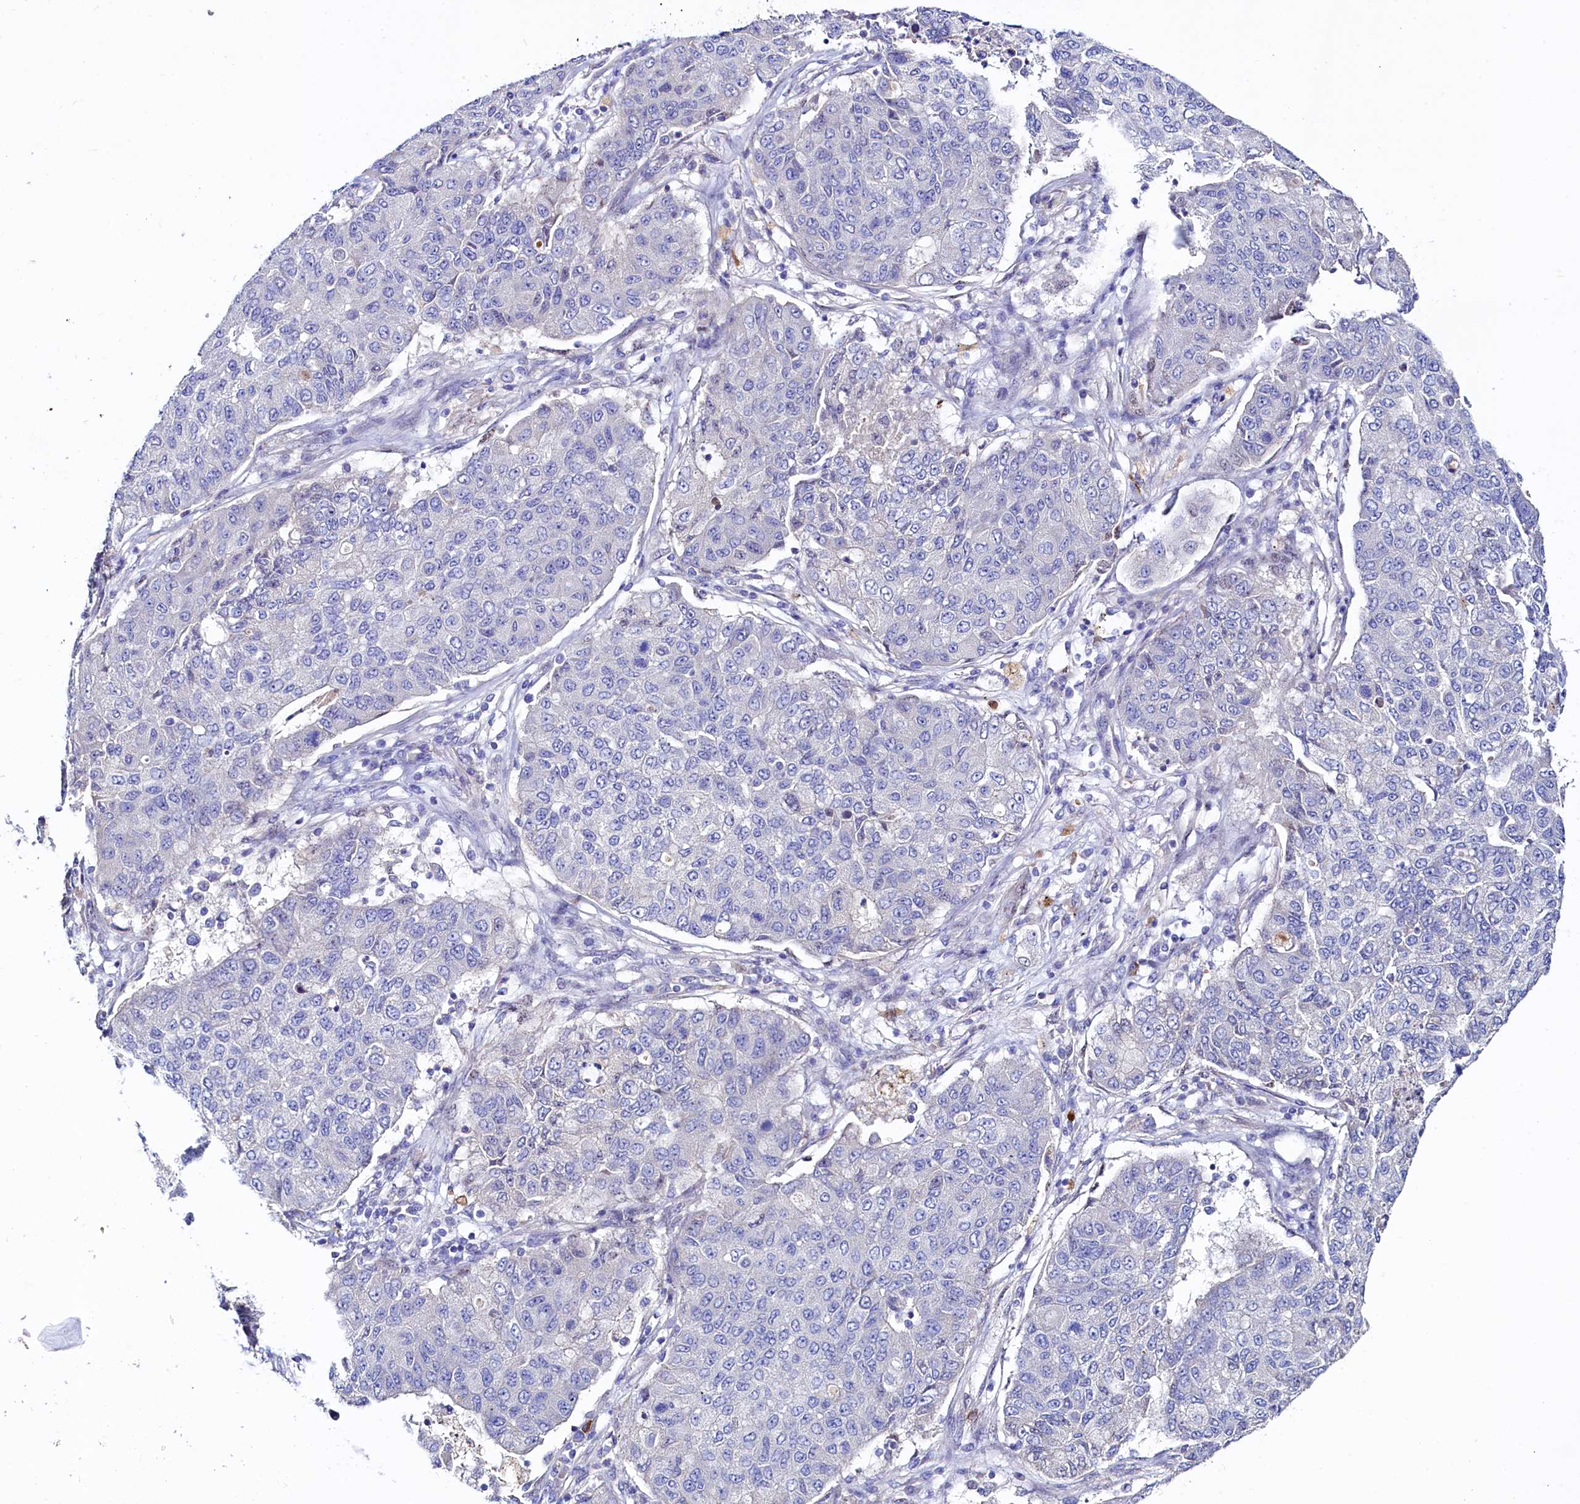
{"staining": {"intensity": "negative", "quantity": "none", "location": "none"}, "tissue": "lung cancer", "cell_type": "Tumor cells", "image_type": "cancer", "snomed": [{"axis": "morphology", "description": "Squamous cell carcinoma, NOS"}, {"axis": "topography", "description": "Lung"}], "caption": "A high-resolution micrograph shows immunohistochemistry (IHC) staining of lung cancer, which displays no significant staining in tumor cells.", "gene": "ASTE1", "patient": {"sex": "male", "age": 74}}